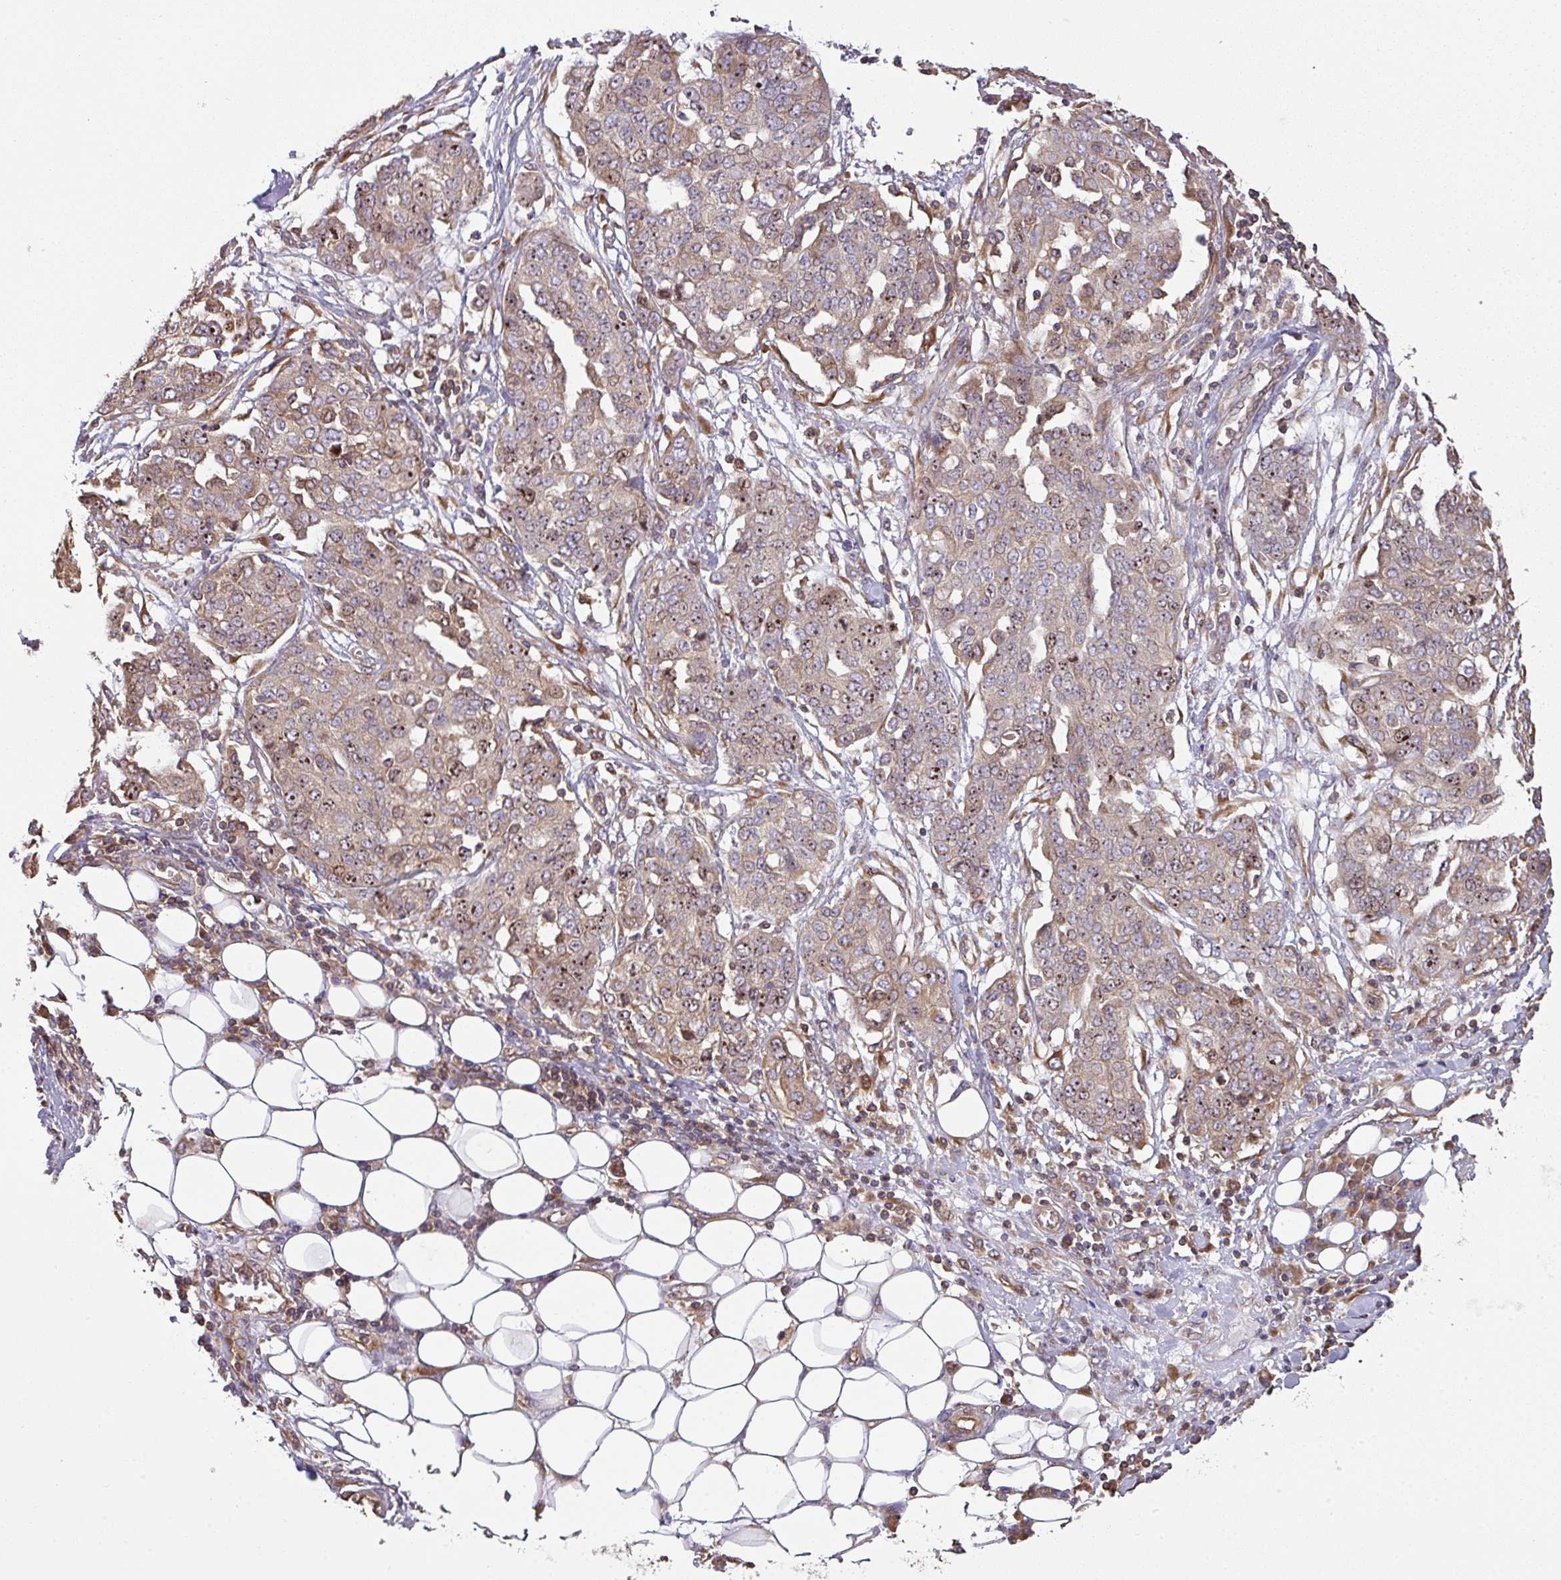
{"staining": {"intensity": "moderate", "quantity": "25%-75%", "location": "cytoplasmic/membranous,nuclear"}, "tissue": "ovarian cancer", "cell_type": "Tumor cells", "image_type": "cancer", "snomed": [{"axis": "morphology", "description": "Cystadenocarcinoma, serous, NOS"}, {"axis": "topography", "description": "Soft tissue"}, {"axis": "topography", "description": "Ovary"}], "caption": "Immunohistochemical staining of human ovarian cancer reveals medium levels of moderate cytoplasmic/membranous and nuclear protein positivity in approximately 25%-75% of tumor cells.", "gene": "VENTX", "patient": {"sex": "female", "age": 57}}